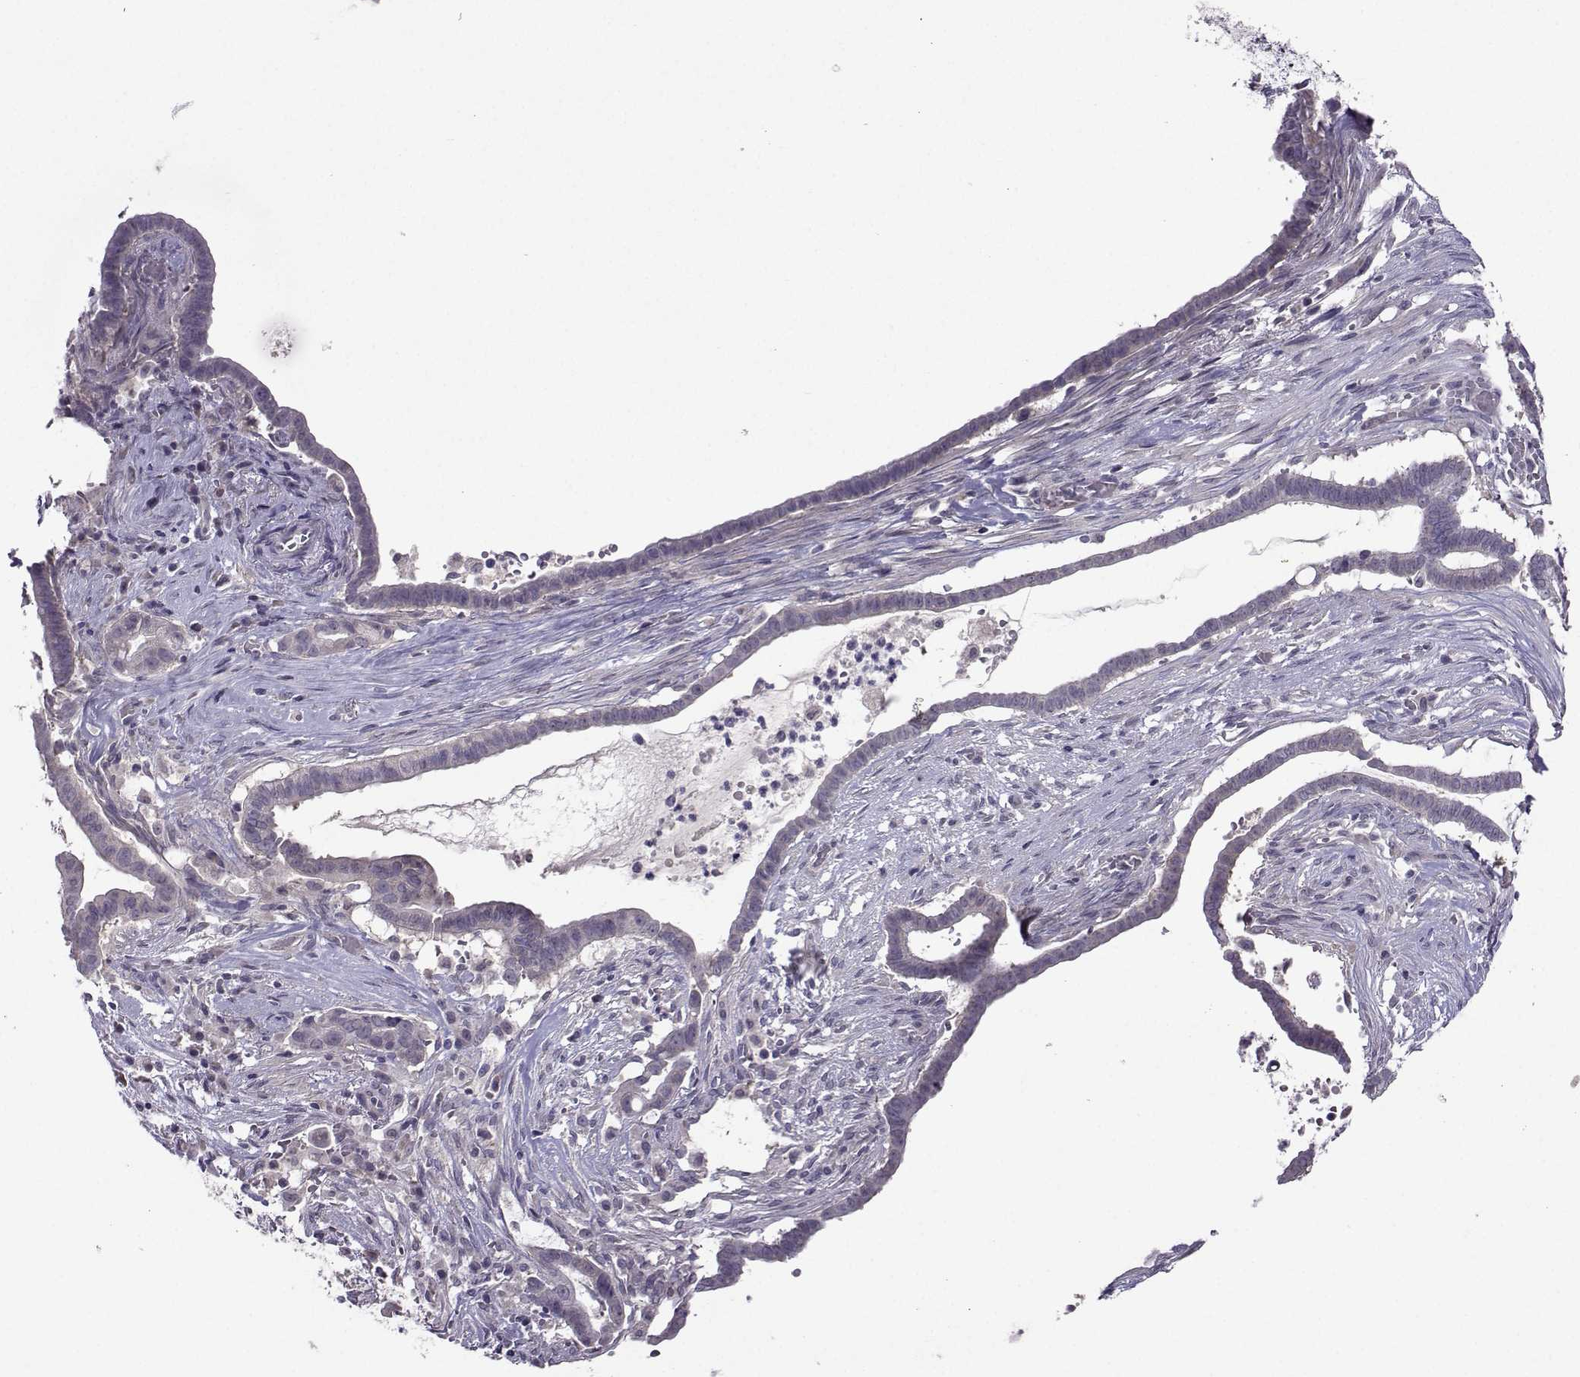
{"staining": {"intensity": "weak", "quantity": "<25%", "location": "cytoplasmic/membranous"}, "tissue": "pancreatic cancer", "cell_type": "Tumor cells", "image_type": "cancer", "snomed": [{"axis": "morphology", "description": "Adenocarcinoma, NOS"}, {"axis": "topography", "description": "Pancreas"}], "caption": "High magnification brightfield microscopy of adenocarcinoma (pancreatic) stained with DAB (brown) and counterstained with hematoxylin (blue): tumor cells show no significant staining.", "gene": "DDX20", "patient": {"sex": "male", "age": 61}}